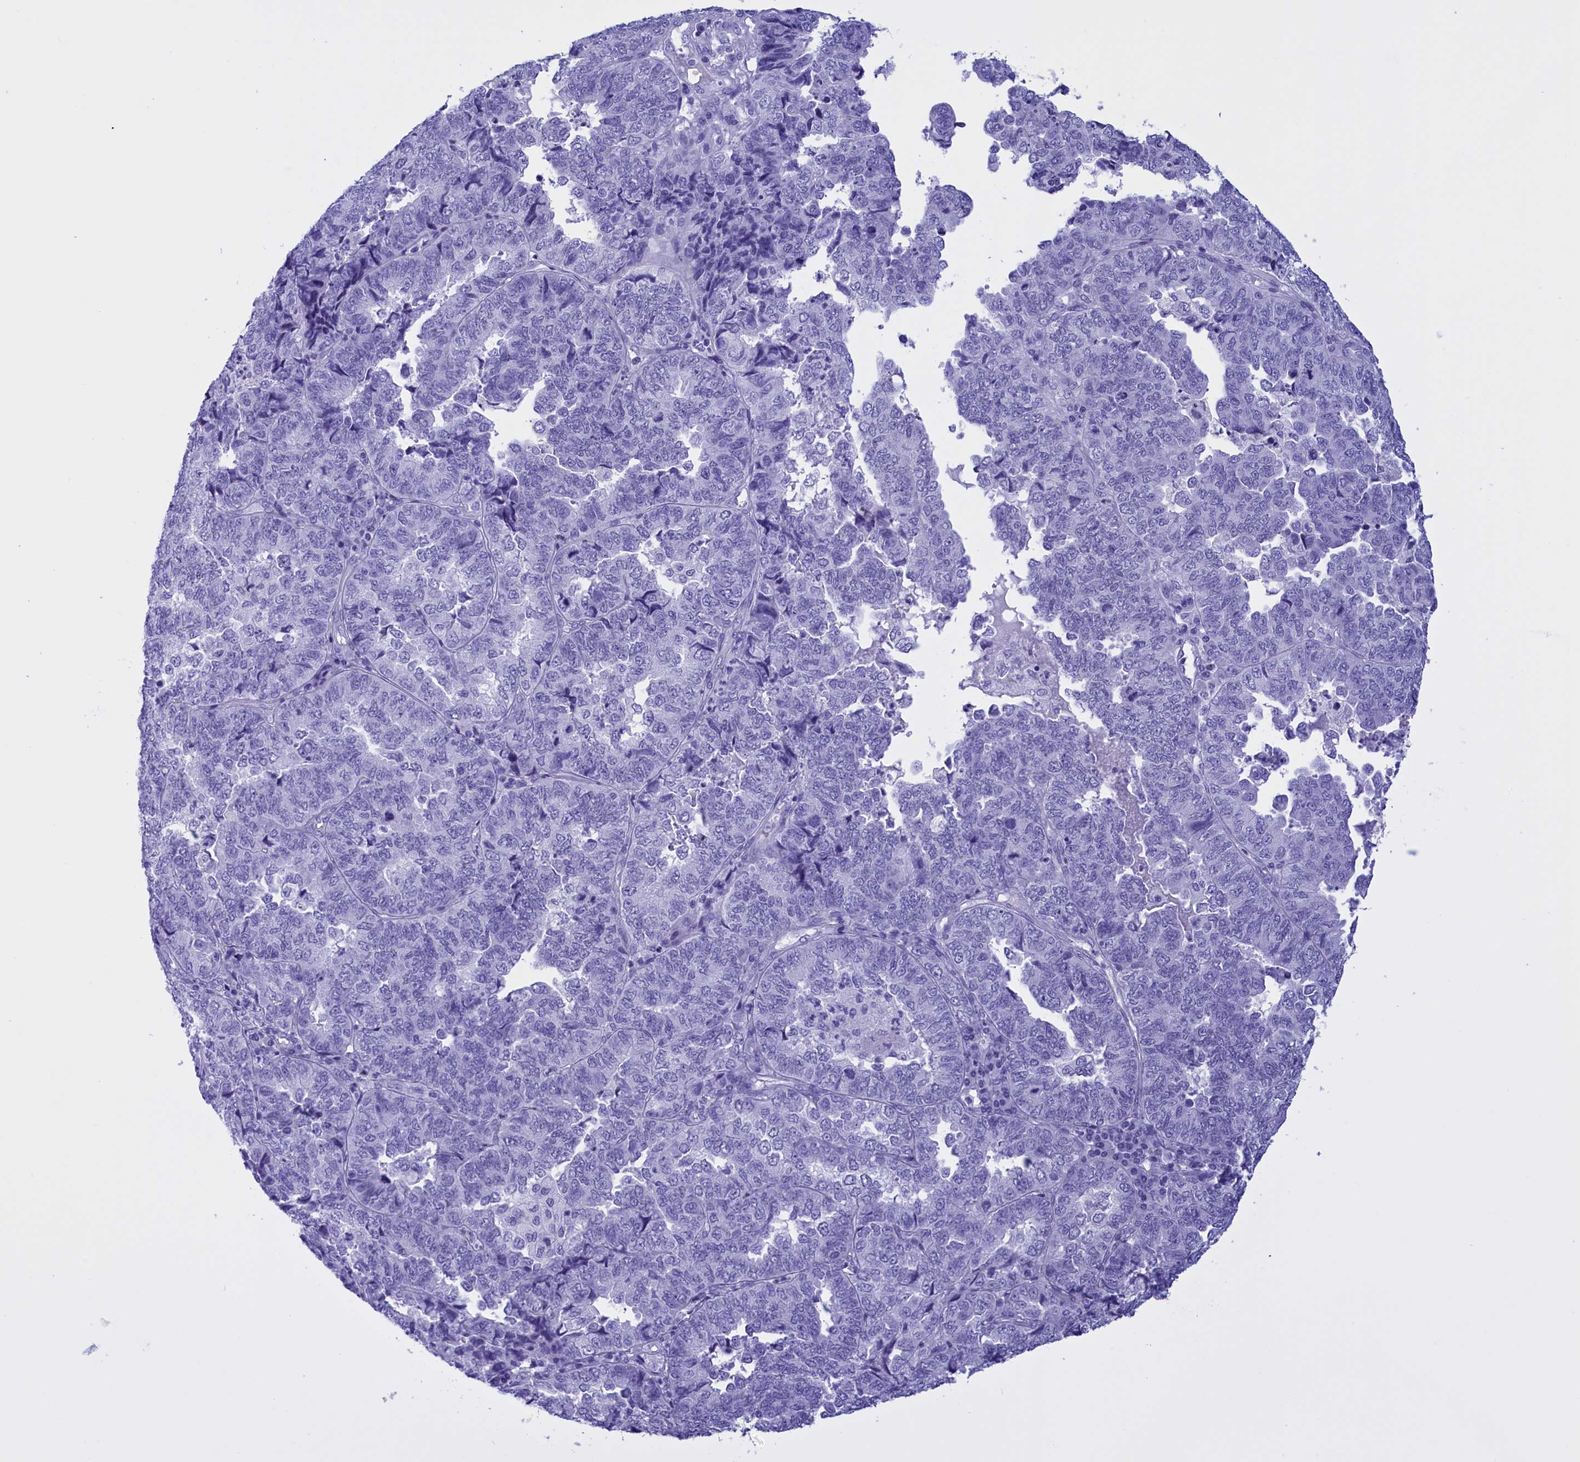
{"staining": {"intensity": "negative", "quantity": "none", "location": "none"}, "tissue": "endometrial cancer", "cell_type": "Tumor cells", "image_type": "cancer", "snomed": [{"axis": "morphology", "description": "Adenocarcinoma, NOS"}, {"axis": "topography", "description": "Endometrium"}], "caption": "Endometrial adenocarcinoma was stained to show a protein in brown. There is no significant positivity in tumor cells.", "gene": "BRI3", "patient": {"sex": "female", "age": 79}}